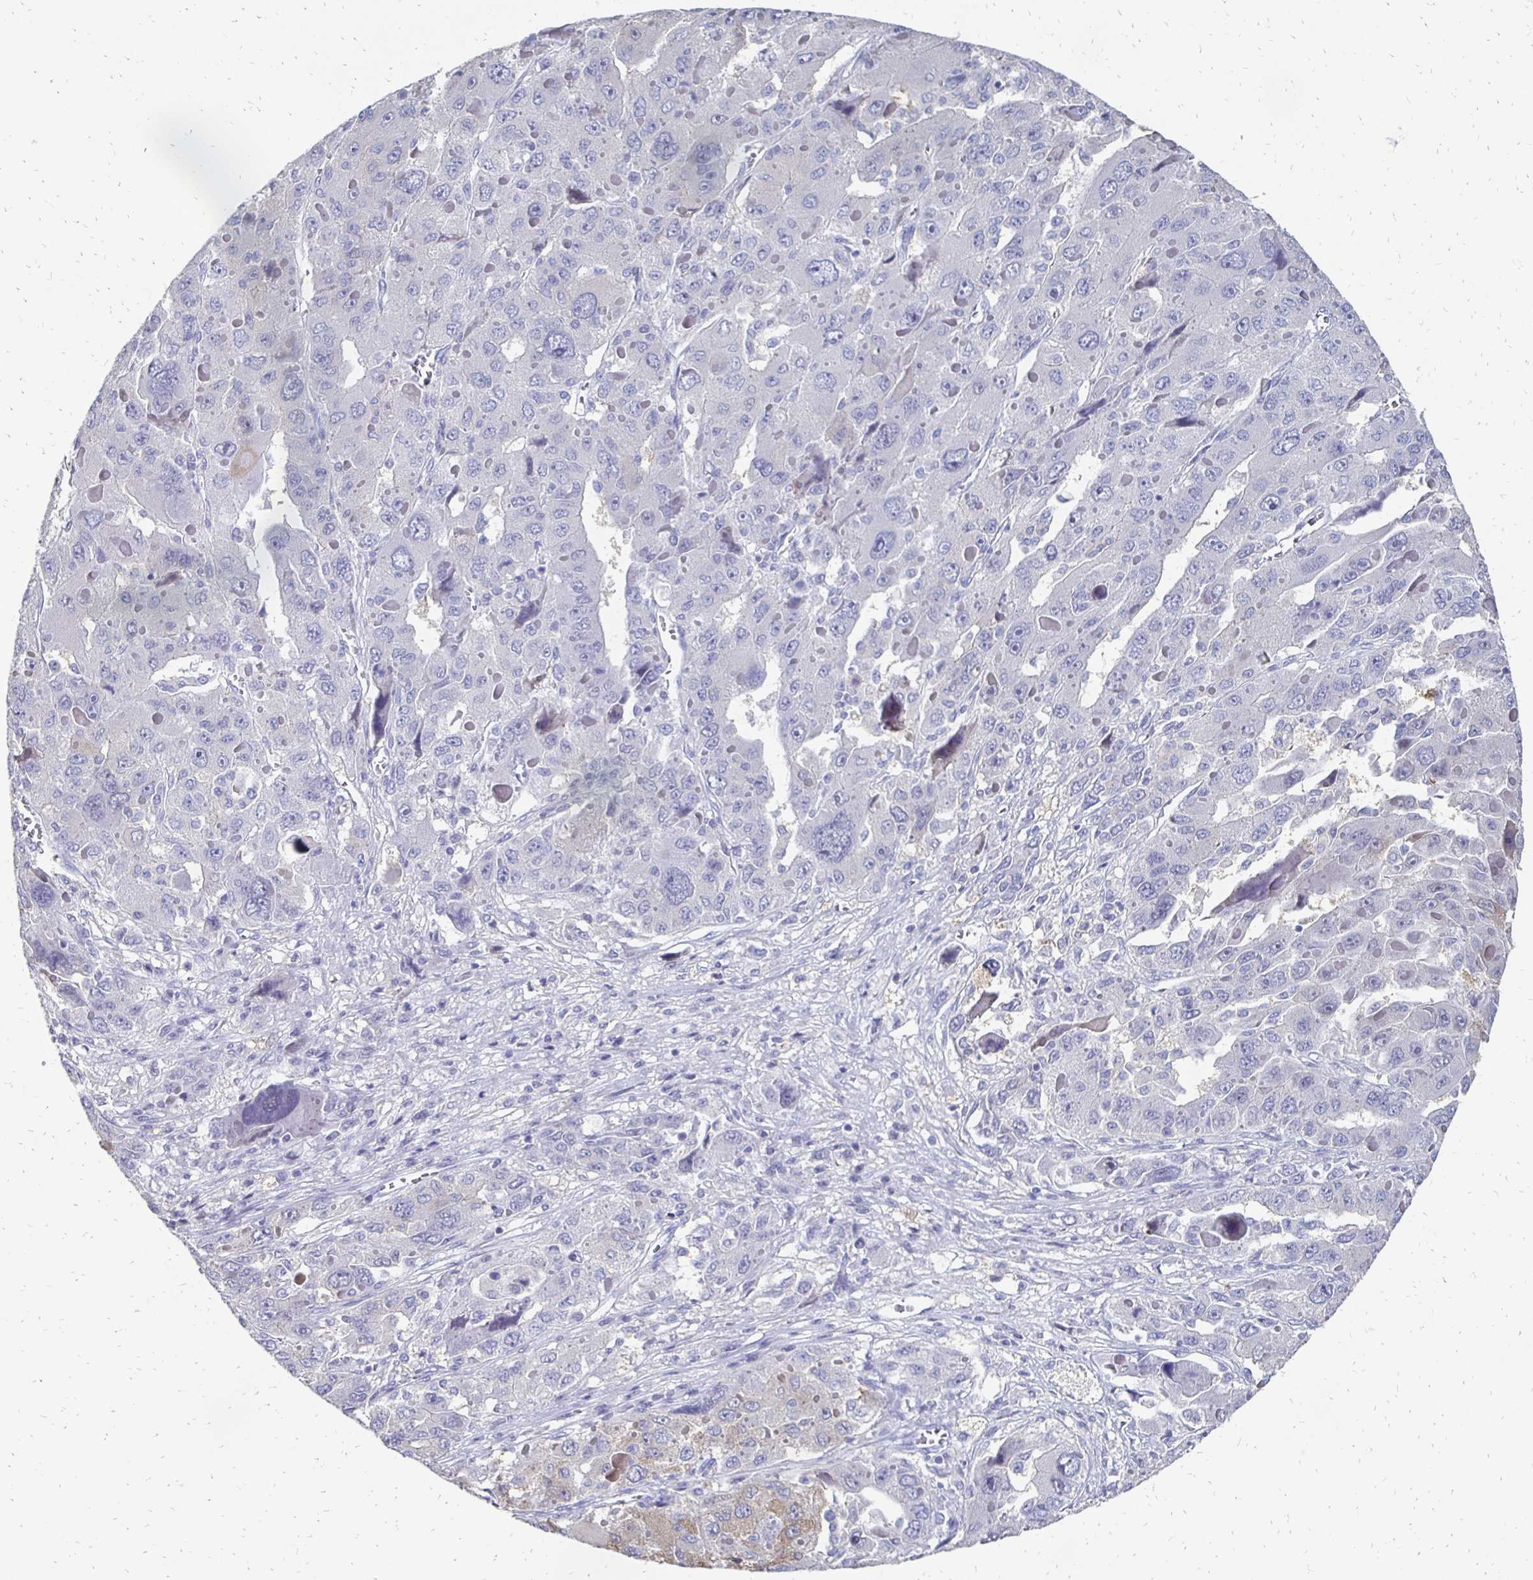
{"staining": {"intensity": "negative", "quantity": "none", "location": "none"}, "tissue": "liver cancer", "cell_type": "Tumor cells", "image_type": "cancer", "snomed": [{"axis": "morphology", "description": "Carcinoma, Hepatocellular, NOS"}, {"axis": "topography", "description": "Liver"}], "caption": "Image shows no protein expression in tumor cells of hepatocellular carcinoma (liver) tissue.", "gene": "SYCP3", "patient": {"sex": "female", "age": 41}}